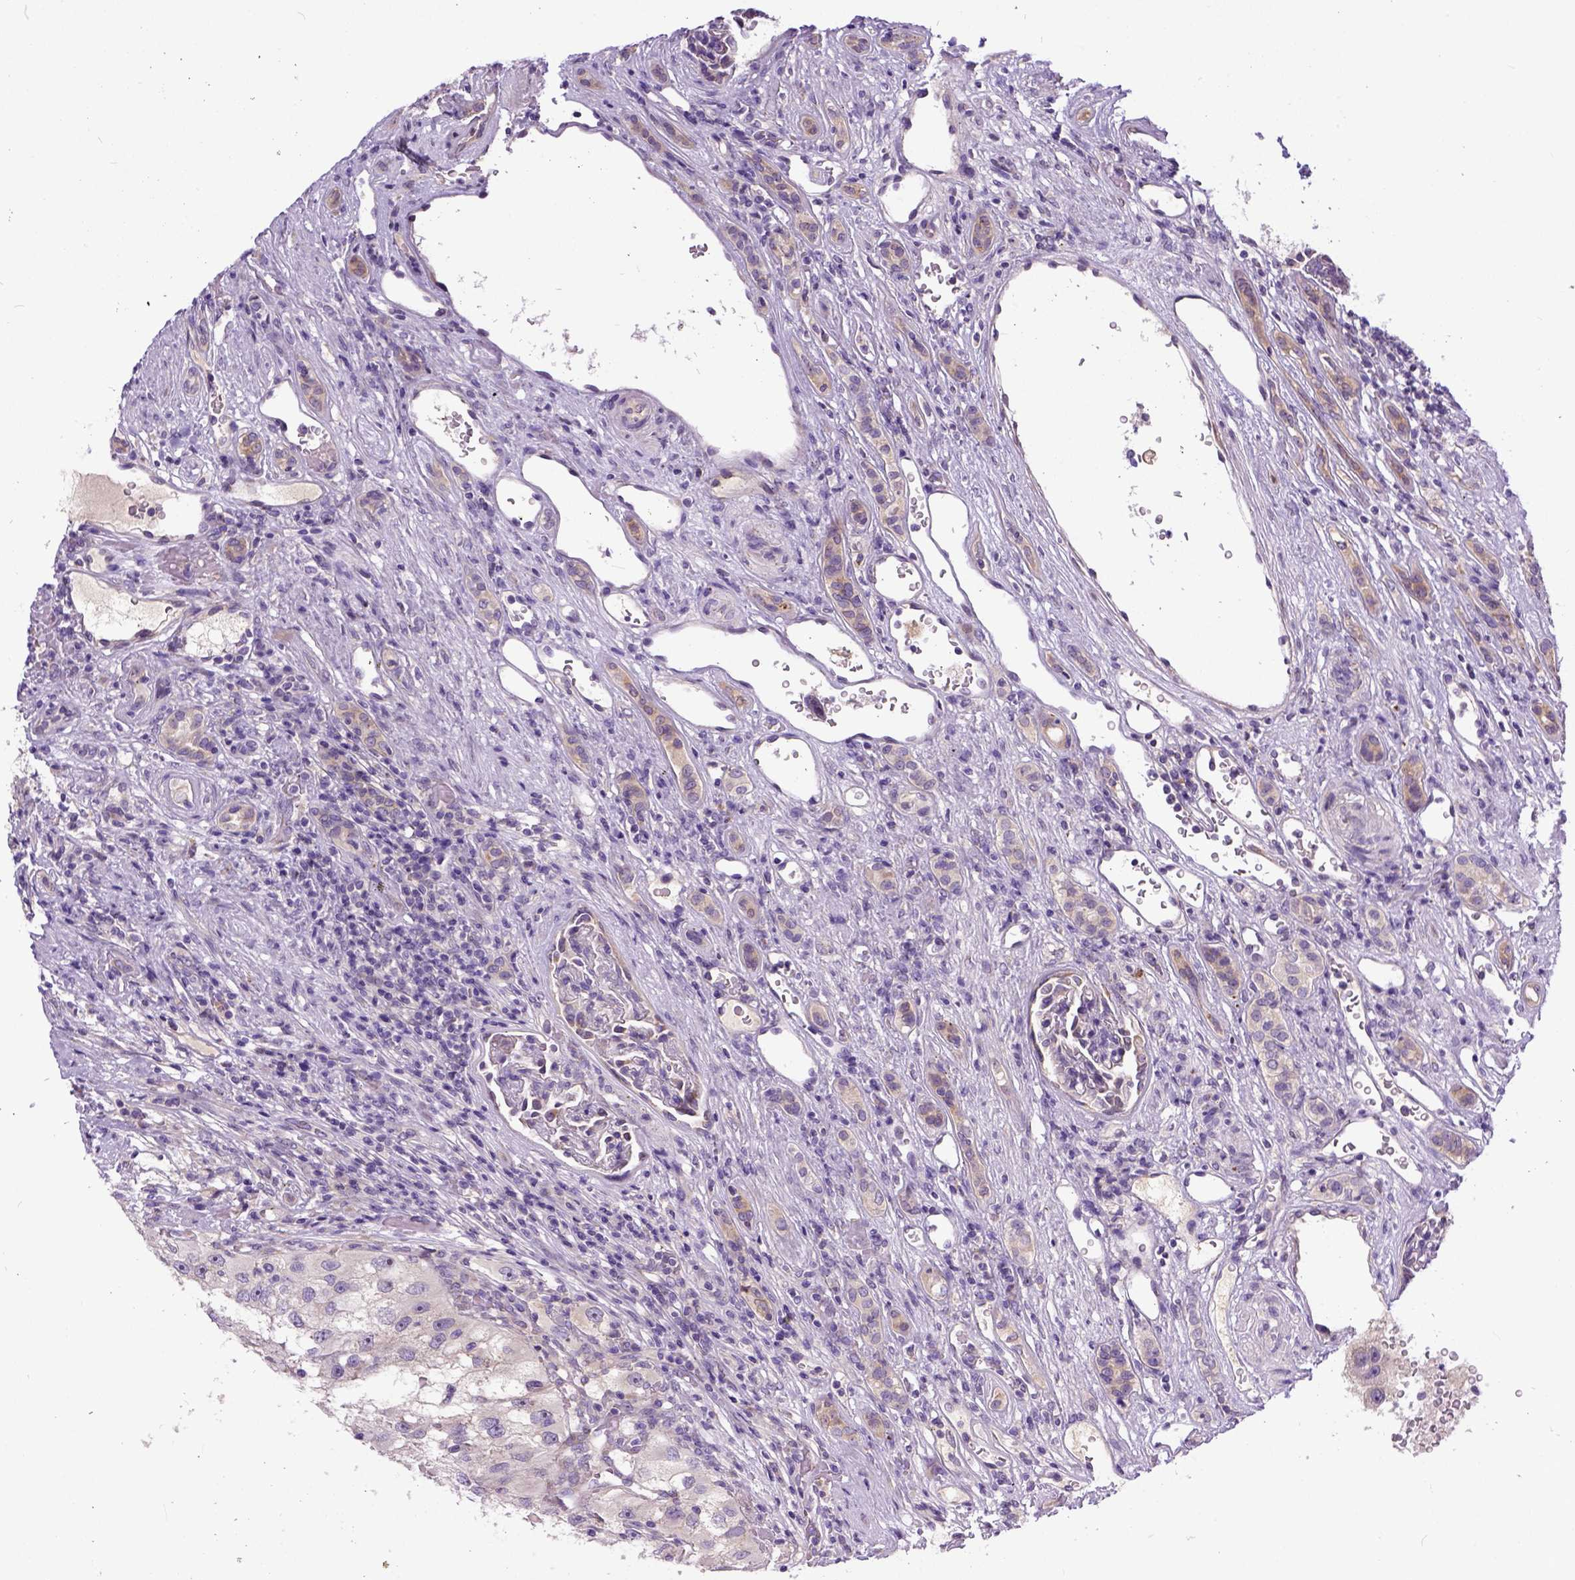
{"staining": {"intensity": "negative", "quantity": "none", "location": "none"}, "tissue": "renal cancer", "cell_type": "Tumor cells", "image_type": "cancer", "snomed": [{"axis": "morphology", "description": "Adenocarcinoma, NOS"}, {"axis": "topography", "description": "Kidney"}], "caption": "This is a photomicrograph of IHC staining of adenocarcinoma (renal), which shows no staining in tumor cells. The staining was performed using DAB (3,3'-diaminobenzidine) to visualize the protein expression in brown, while the nuclei were stained in blue with hematoxylin (Magnification: 20x).", "gene": "NEK5", "patient": {"sex": "male", "age": 63}}